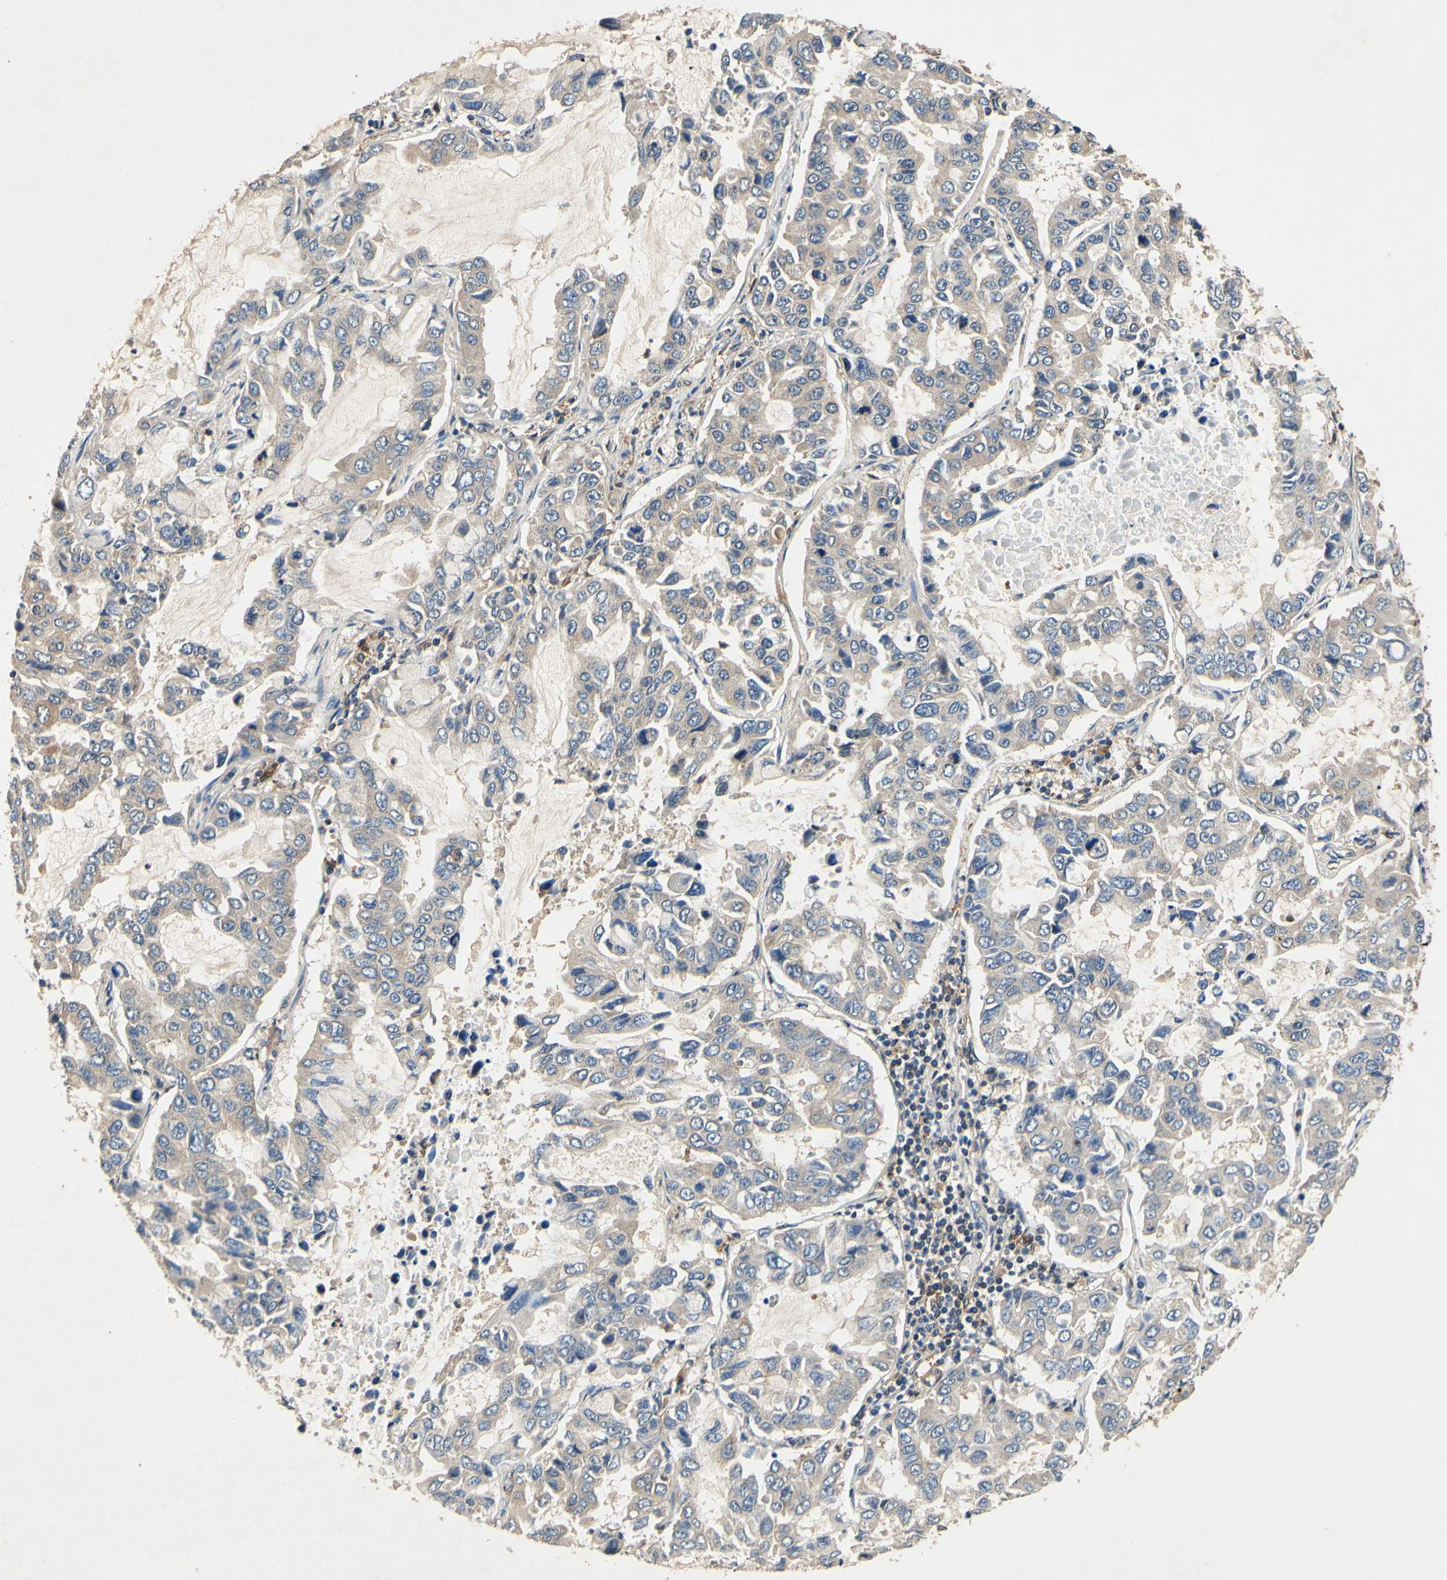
{"staining": {"intensity": "weak", "quantity": "<25%", "location": "cytoplasmic/membranous"}, "tissue": "lung cancer", "cell_type": "Tumor cells", "image_type": "cancer", "snomed": [{"axis": "morphology", "description": "Adenocarcinoma, NOS"}, {"axis": "topography", "description": "Lung"}], "caption": "DAB (3,3'-diaminobenzidine) immunohistochemical staining of lung cancer demonstrates no significant positivity in tumor cells.", "gene": "PLA2G4A", "patient": {"sex": "male", "age": 64}}